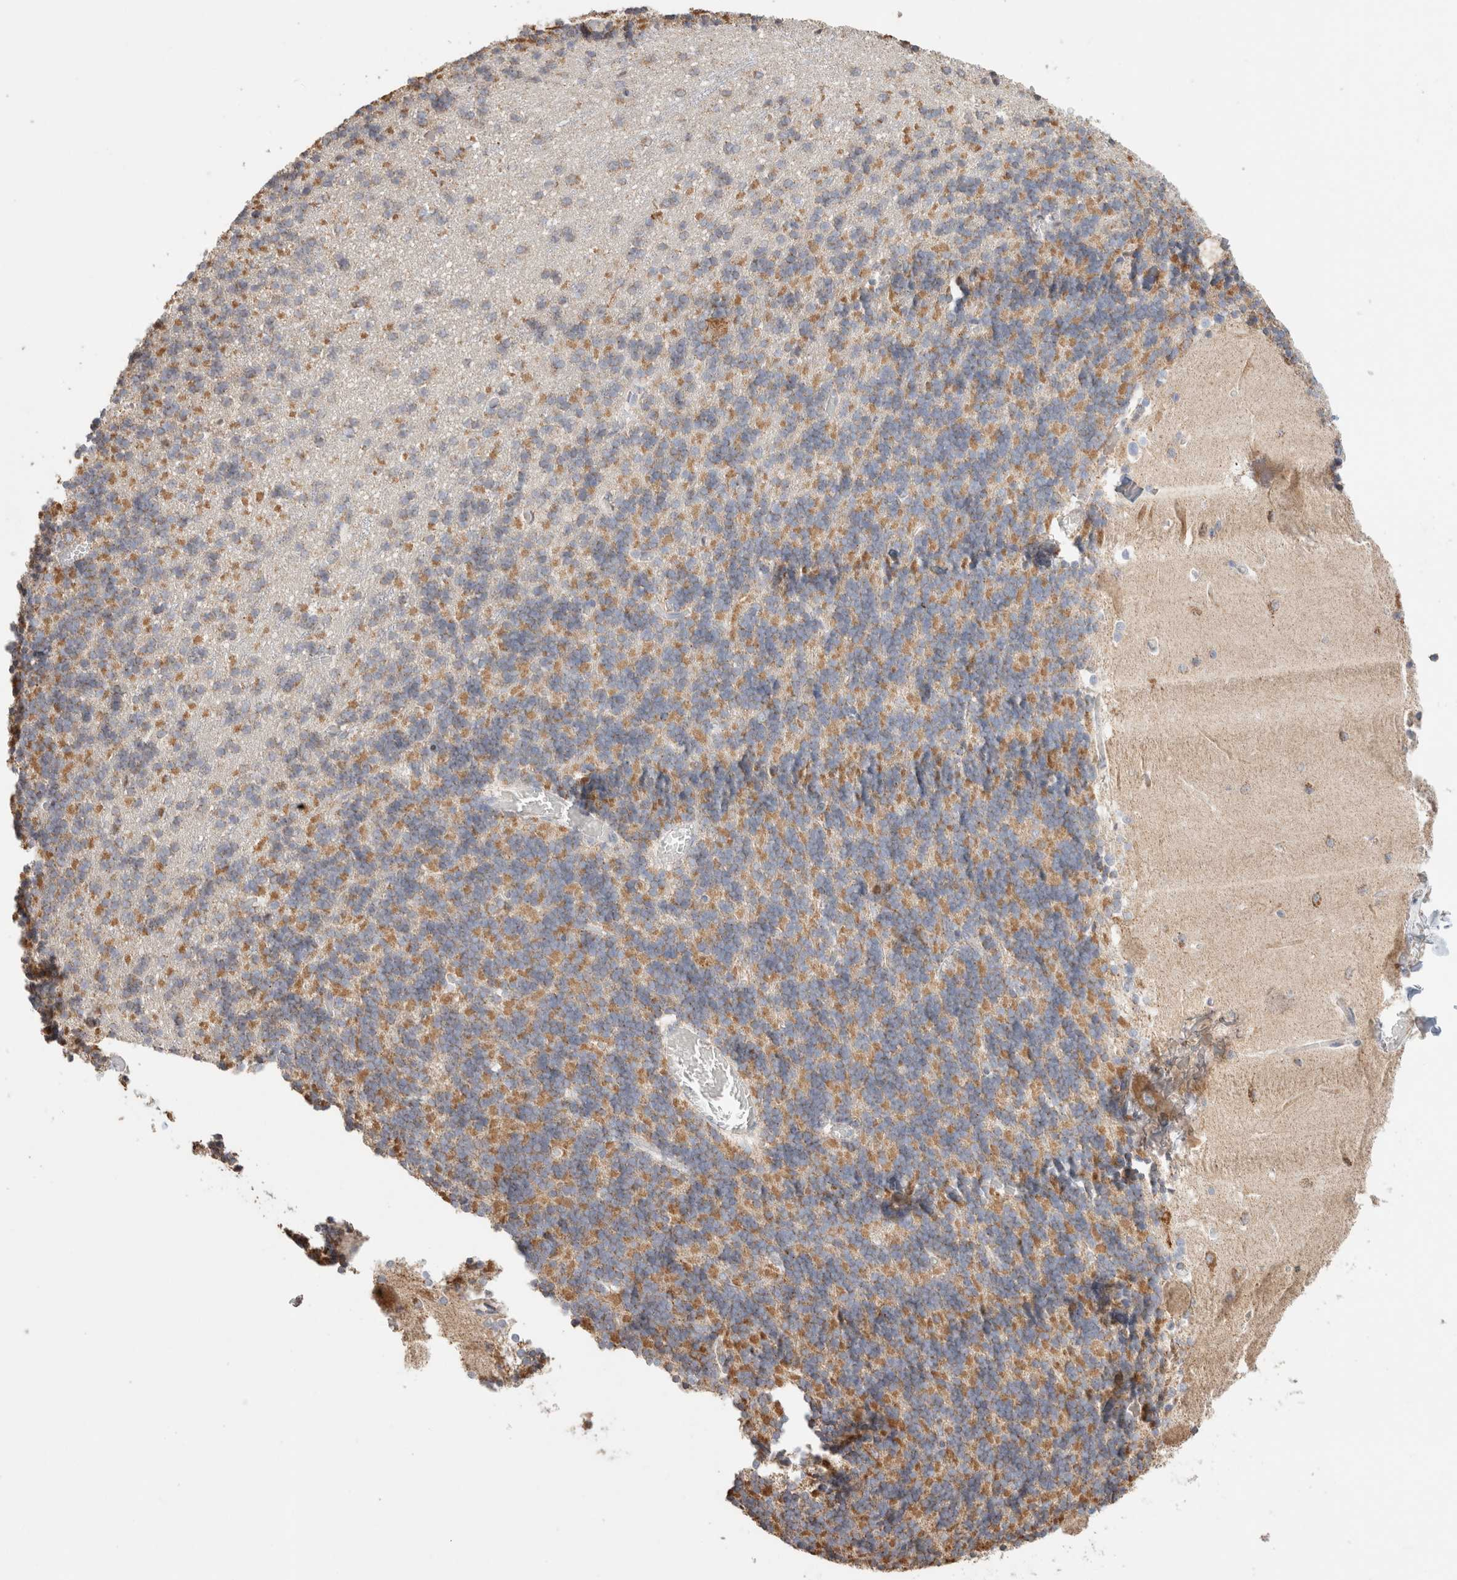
{"staining": {"intensity": "moderate", "quantity": "25%-75%", "location": "cytoplasmic/membranous"}, "tissue": "cerebellum", "cell_type": "Cells in granular layer", "image_type": "normal", "snomed": [{"axis": "morphology", "description": "Normal tissue, NOS"}, {"axis": "topography", "description": "Cerebellum"}], "caption": "This image displays immunohistochemistry (IHC) staining of normal cerebellum, with medium moderate cytoplasmic/membranous expression in approximately 25%-75% of cells in granular layer.", "gene": "C1QBP", "patient": {"sex": "male", "age": 37}}